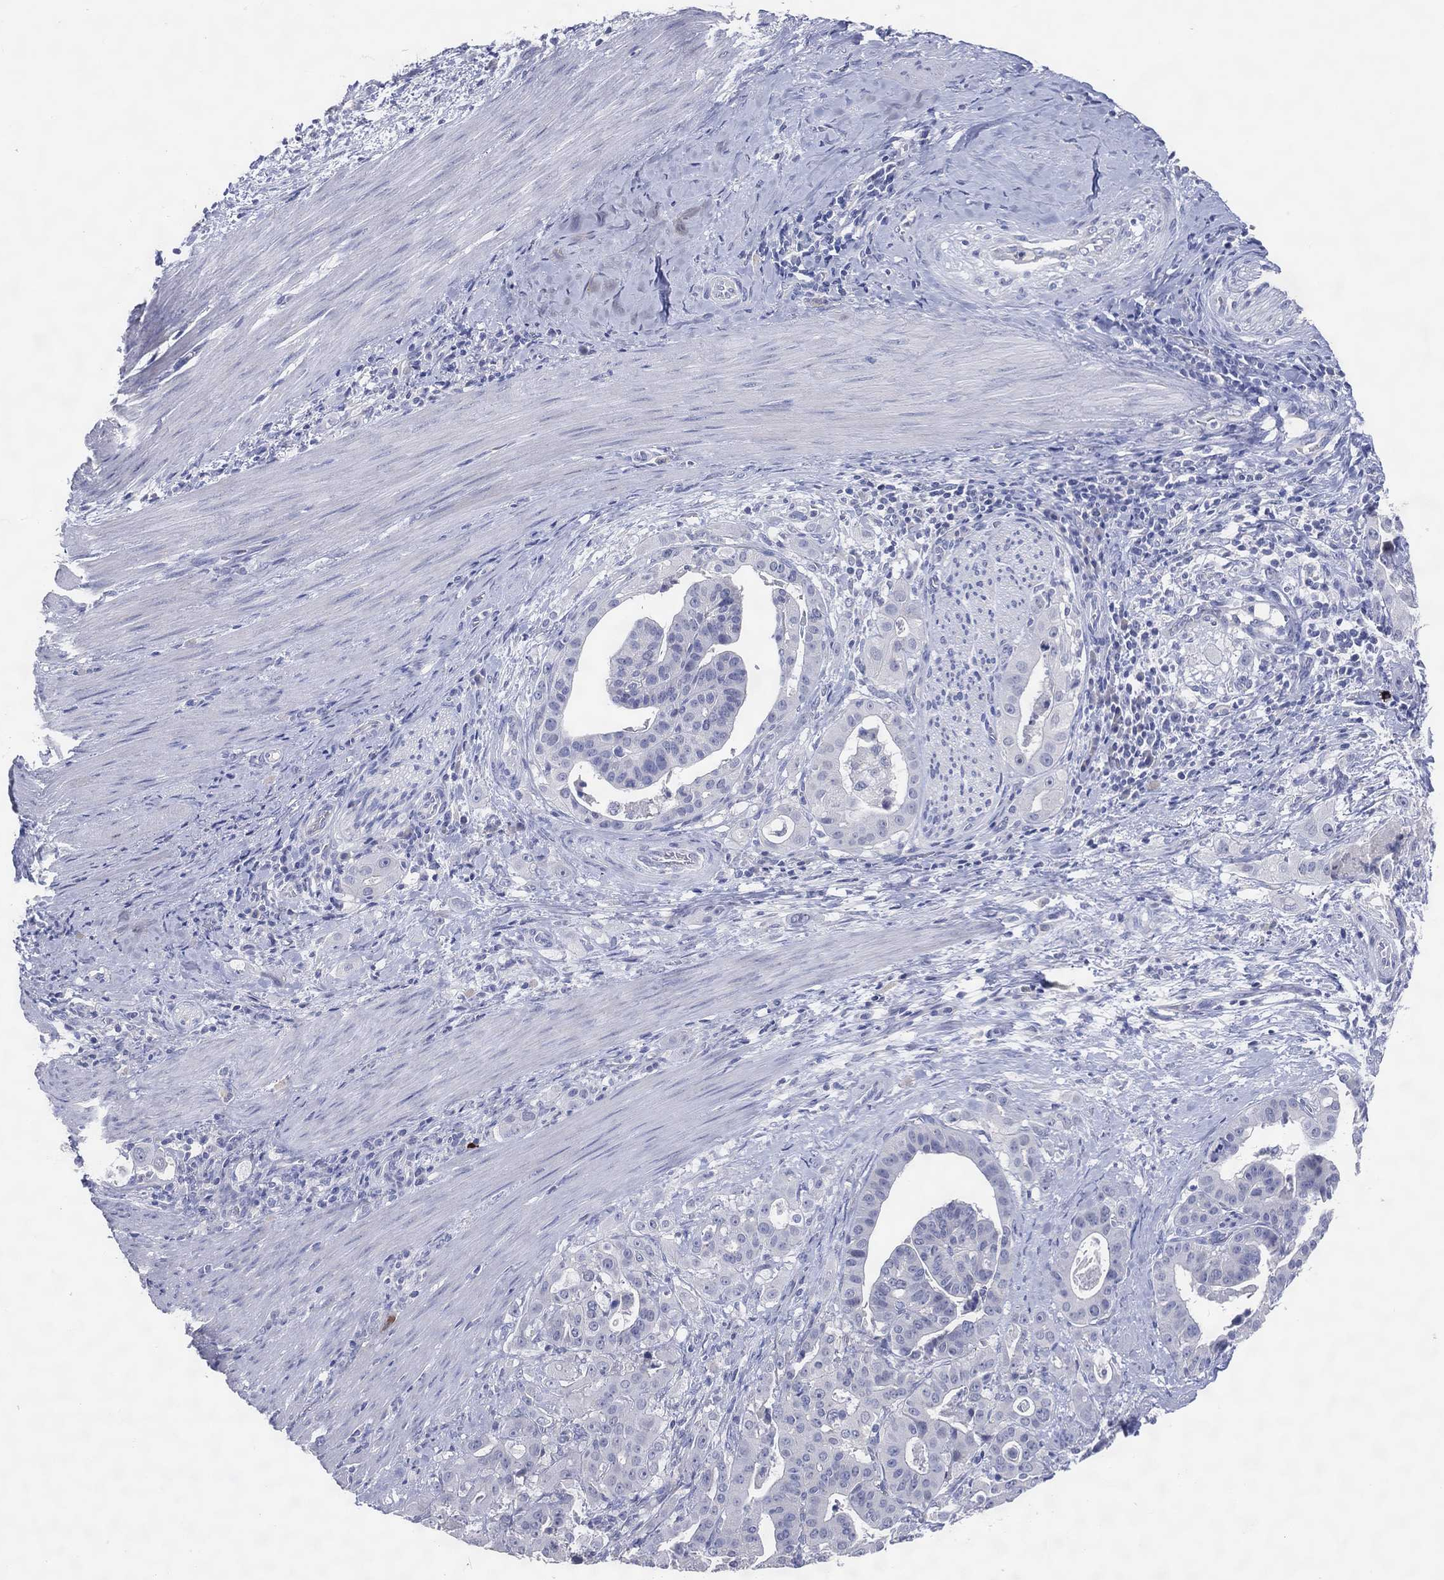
{"staining": {"intensity": "negative", "quantity": "none", "location": "none"}, "tissue": "stomach cancer", "cell_type": "Tumor cells", "image_type": "cancer", "snomed": [{"axis": "morphology", "description": "Adenocarcinoma, NOS"}, {"axis": "topography", "description": "Stomach"}], "caption": "Immunohistochemistry photomicrograph of stomach adenocarcinoma stained for a protein (brown), which demonstrates no expression in tumor cells.", "gene": "DNAH6", "patient": {"sex": "male", "age": 48}}